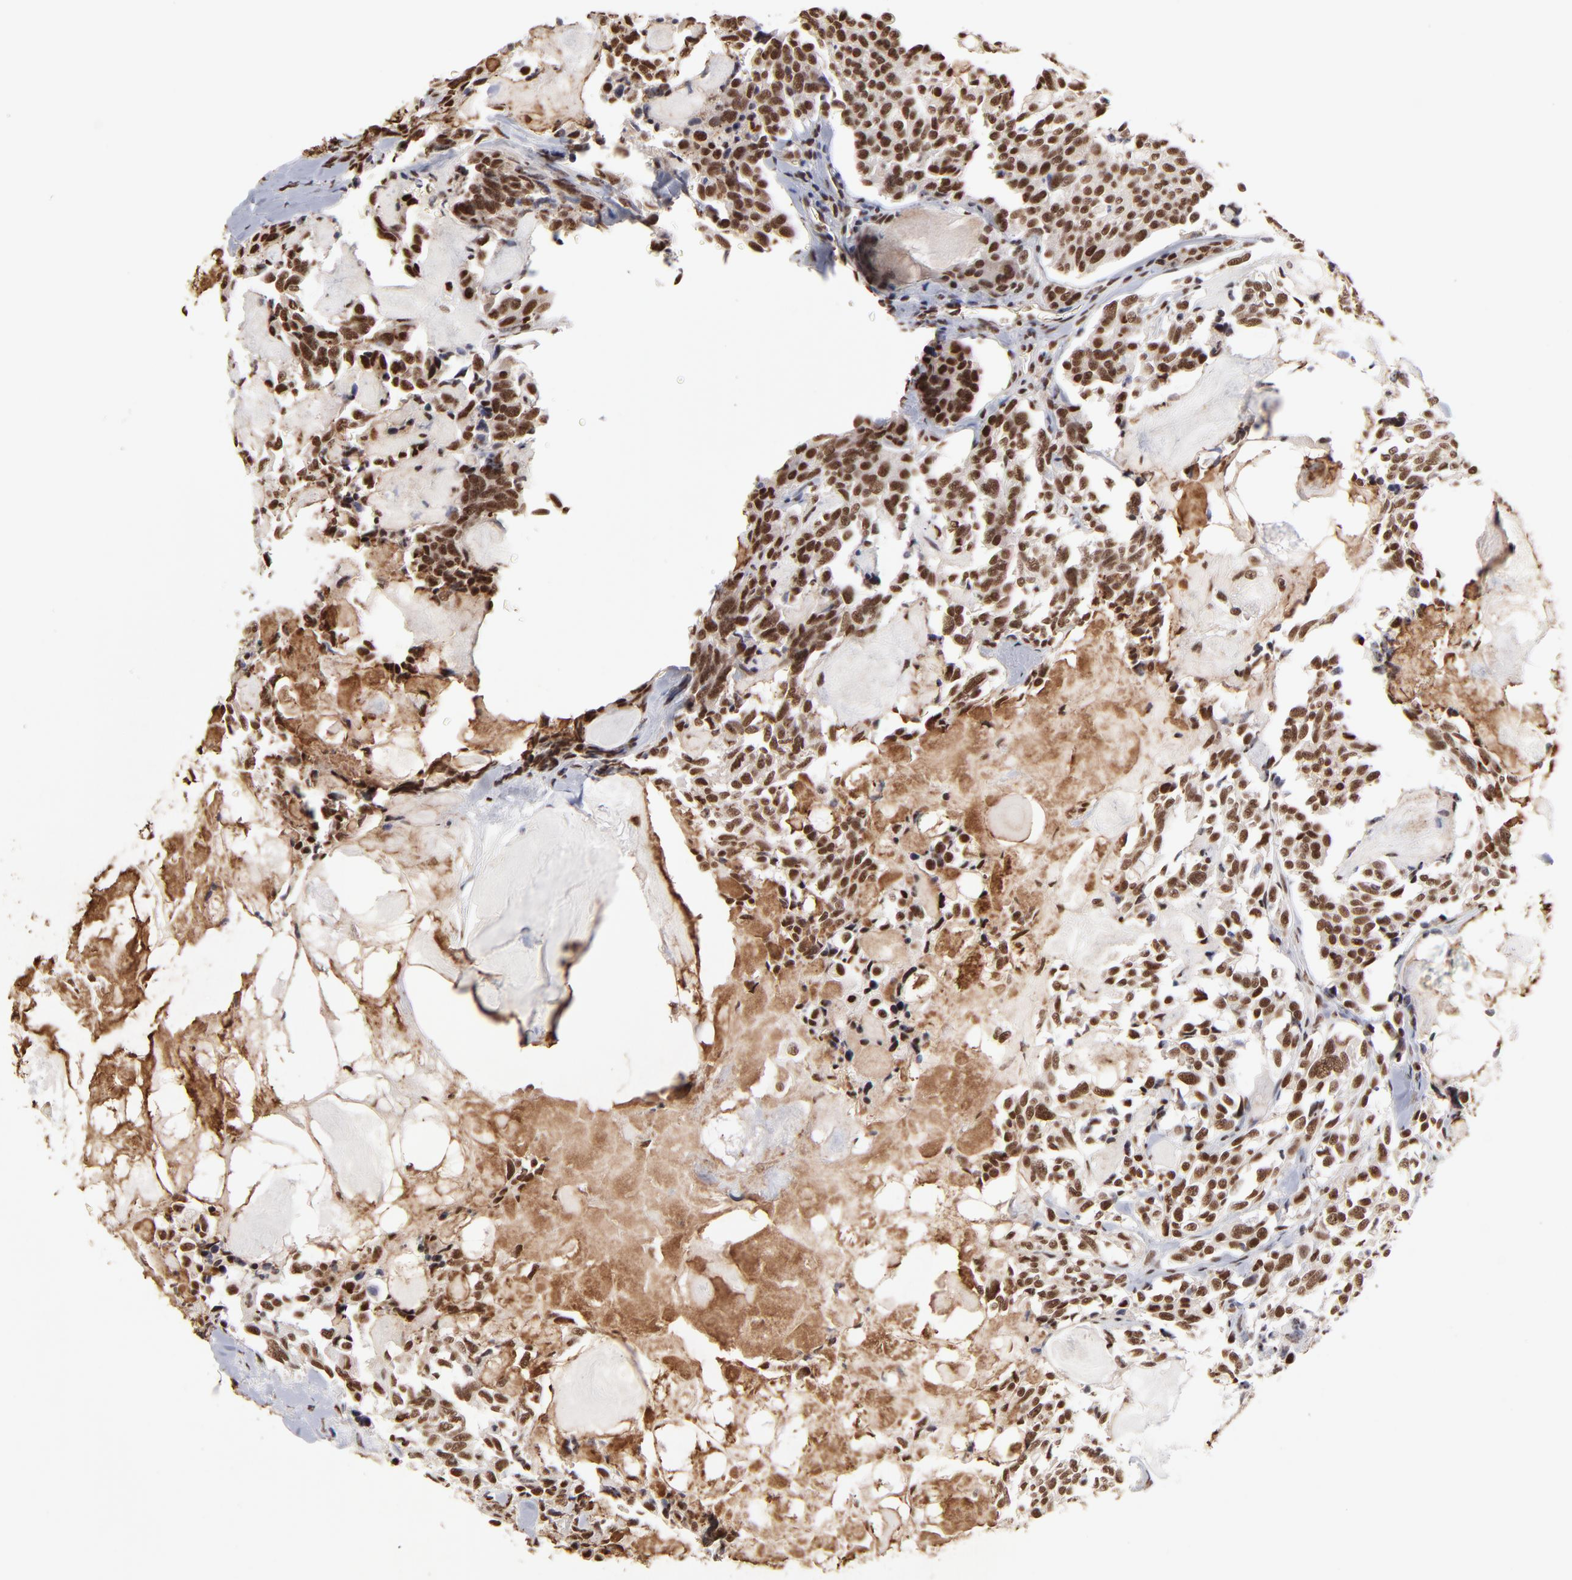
{"staining": {"intensity": "strong", "quantity": ">75%", "location": "cytoplasmic/membranous,nuclear"}, "tissue": "thyroid cancer", "cell_type": "Tumor cells", "image_type": "cancer", "snomed": [{"axis": "morphology", "description": "Carcinoma, NOS"}, {"axis": "morphology", "description": "Carcinoid, malignant, NOS"}, {"axis": "topography", "description": "Thyroid gland"}], "caption": "Protein staining exhibits strong cytoplasmic/membranous and nuclear staining in approximately >75% of tumor cells in thyroid cancer.", "gene": "ZNF3", "patient": {"sex": "male", "age": 33}}